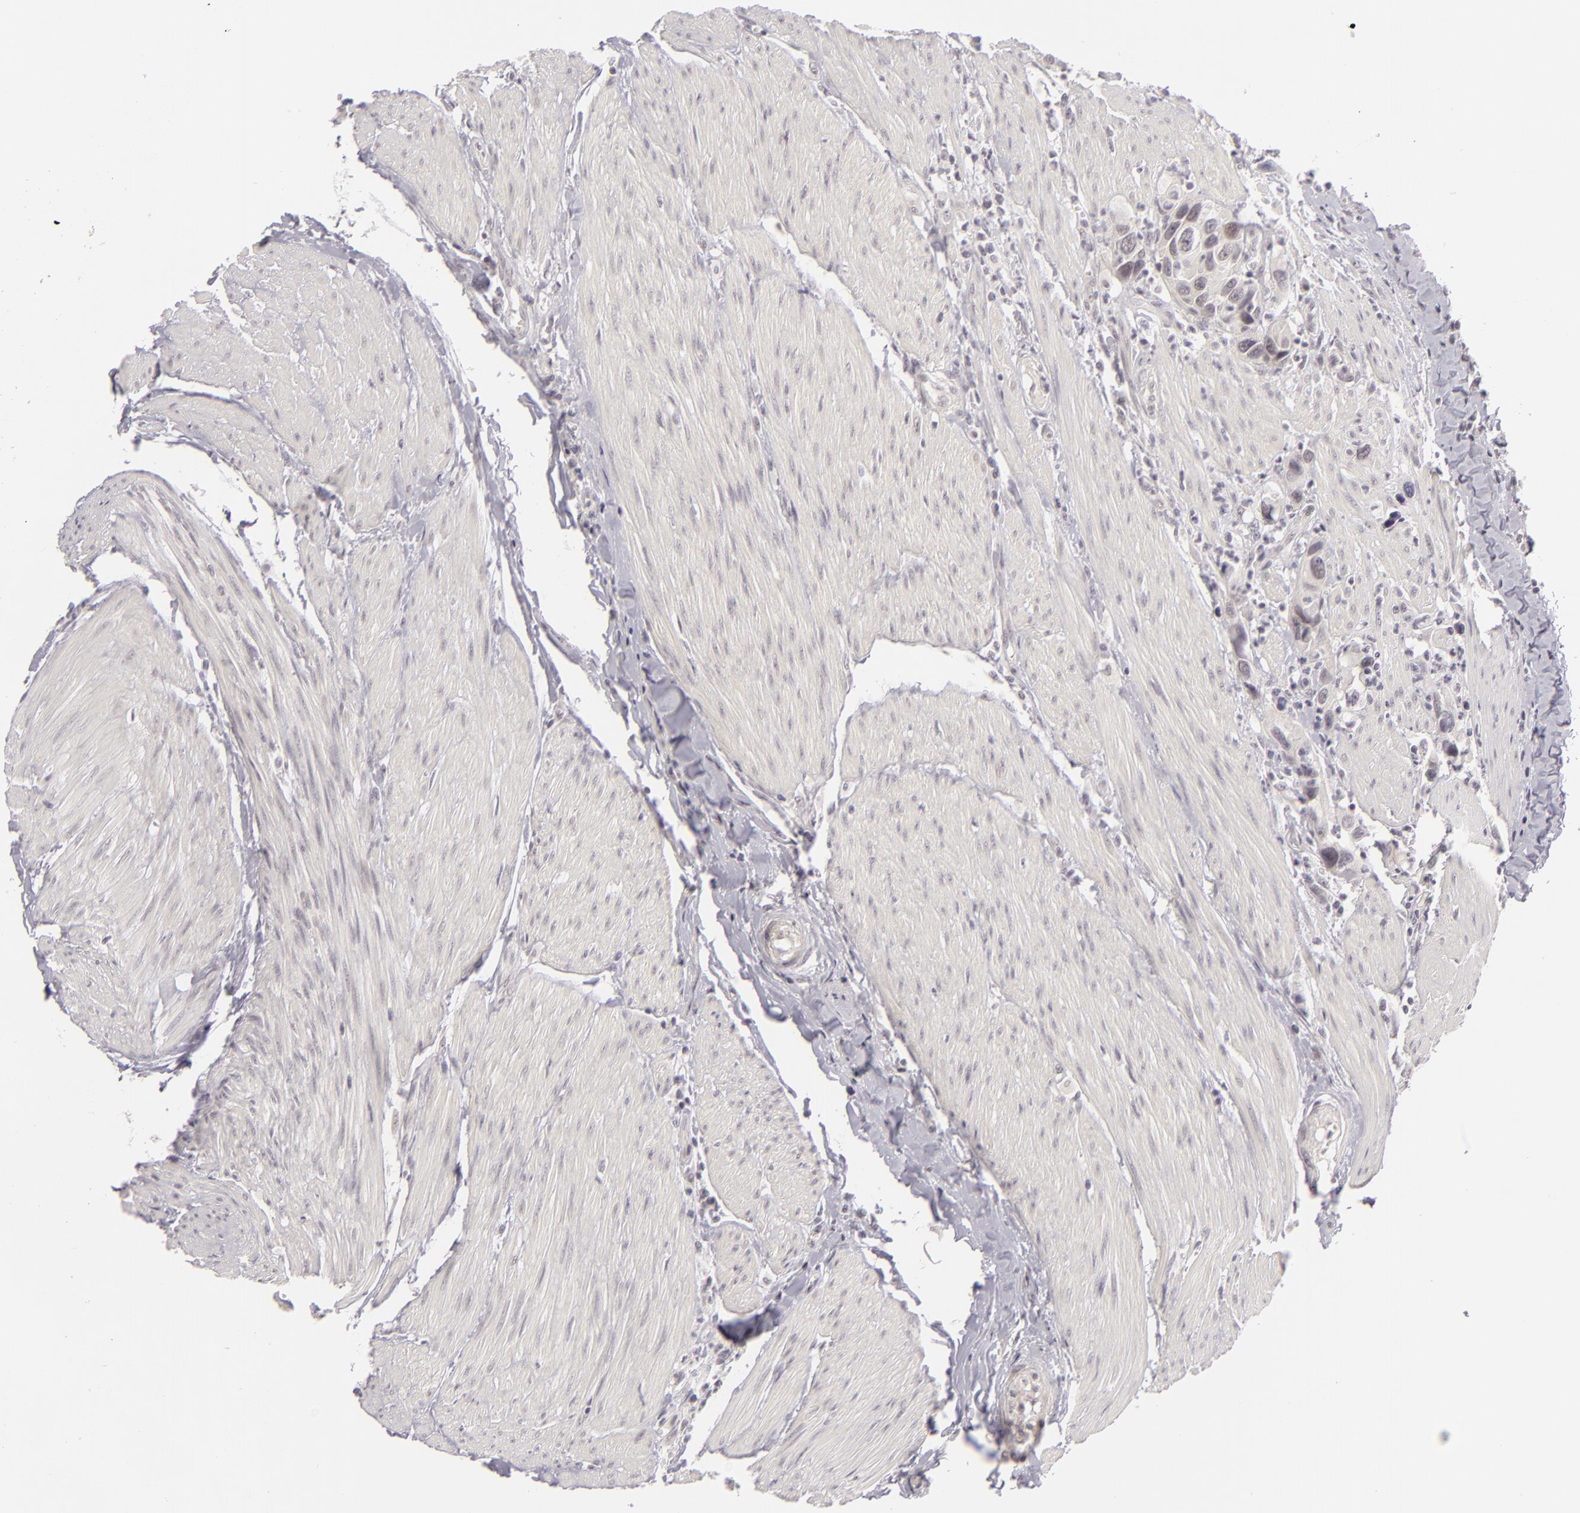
{"staining": {"intensity": "negative", "quantity": "none", "location": "none"}, "tissue": "urothelial cancer", "cell_type": "Tumor cells", "image_type": "cancer", "snomed": [{"axis": "morphology", "description": "Urothelial carcinoma, High grade"}, {"axis": "topography", "description": "Urinary bladder"}], "caption": "This is an IHC micrograph of urothelial cancer. There is no expression in tumor cells.", "gene": "DLG3", "patient": {"sex": "male", "age": 66}}